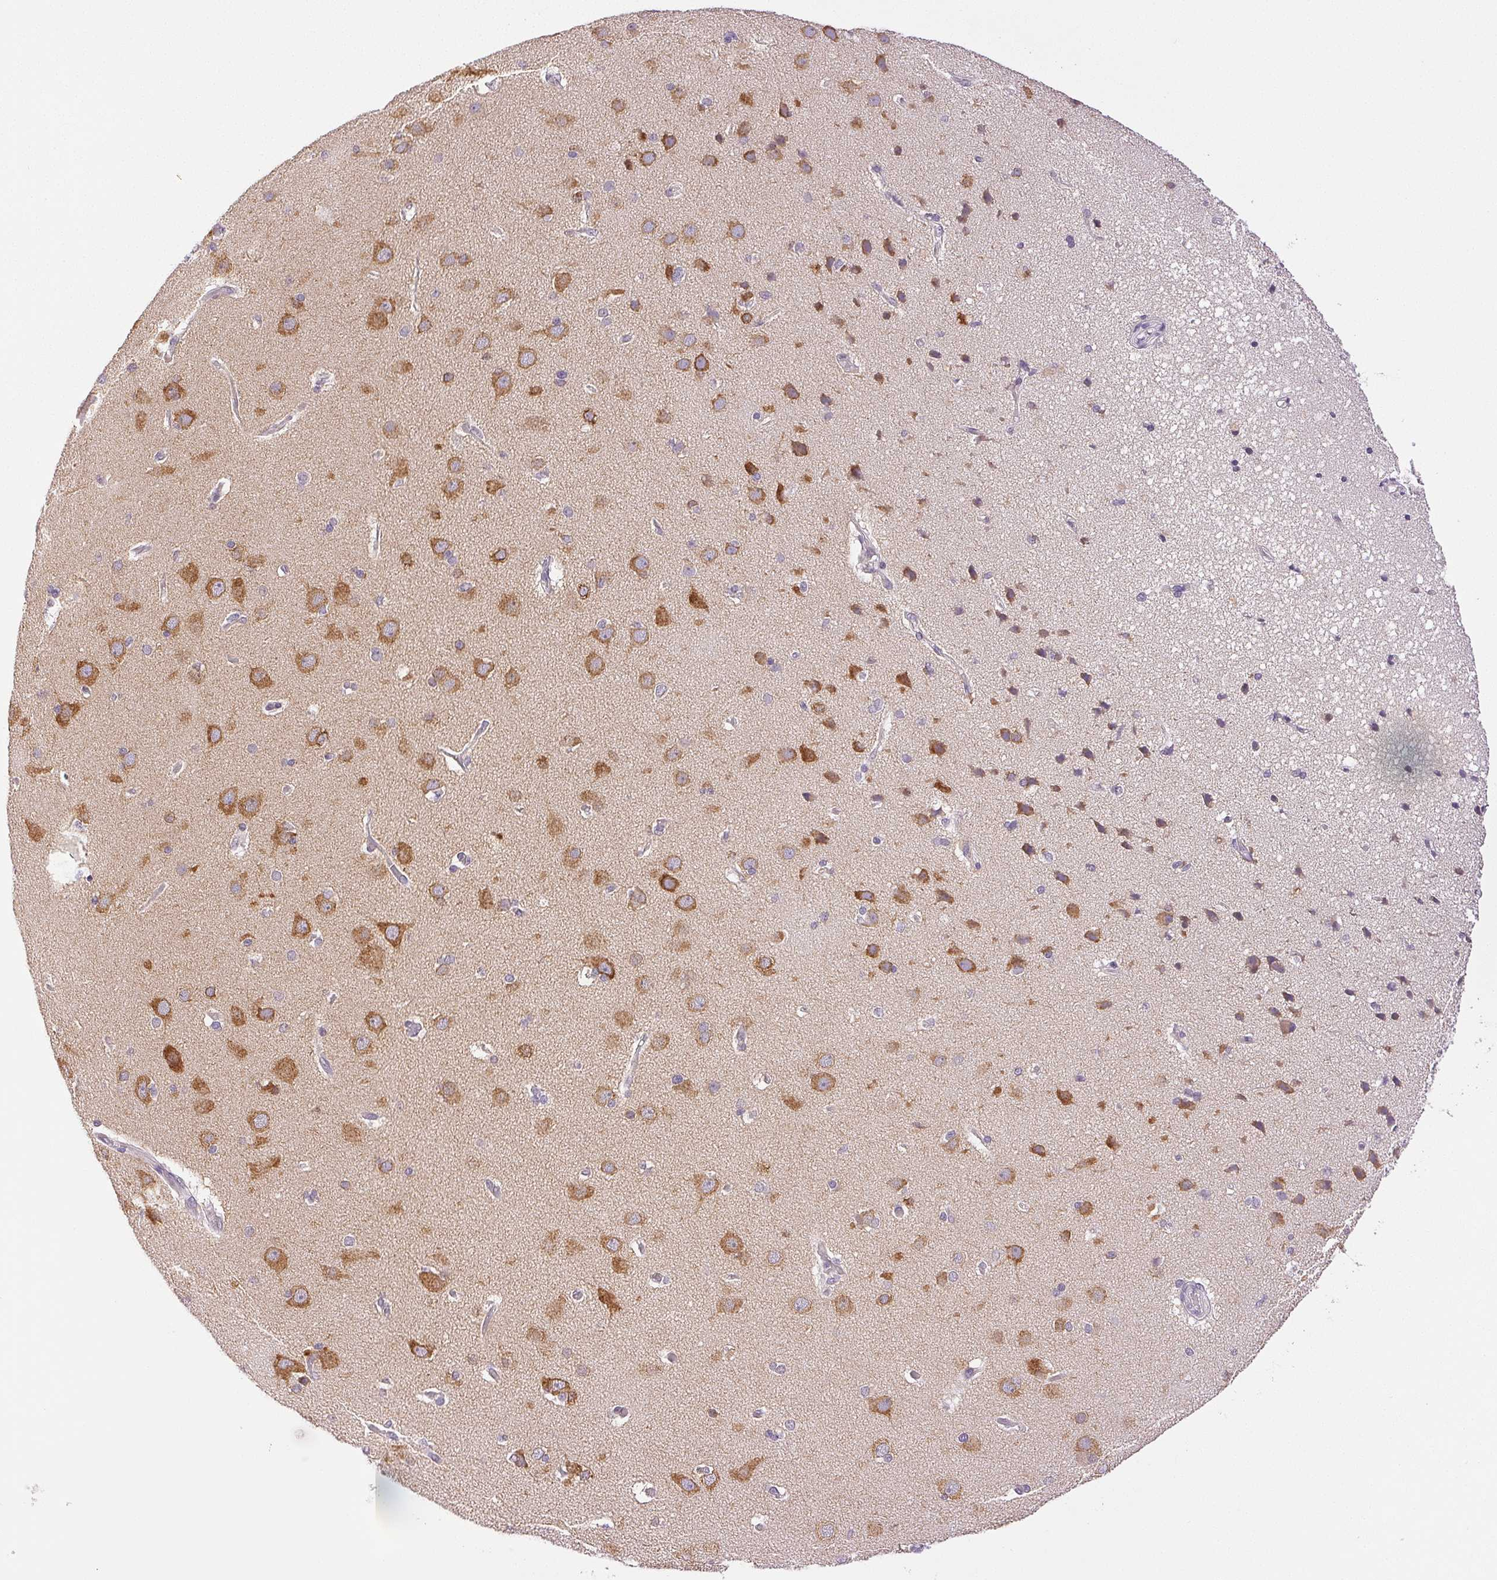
{"staining": {"intensity": "negative", "quantity": "none", "location": "none"}, "tissue": "cerebral cortex", "cell_type": "Endothelial cells", "image_type": "normal", "snomed": [{"axis": "morphology", "description": "Normal tissue, NOS"}, {"axis": "morphology", "description": "Glioma, malignant, High grade"}, {"axis": "topography", "description": "Cerebral cortex"}], "caption": "Protein analysis of normal cerebral cortex reveals no significant expression in endothelial cells. Nuclei are stained in blue.", "gene": "PLCB1", "patient": {"sex": "male", "age": 71}}